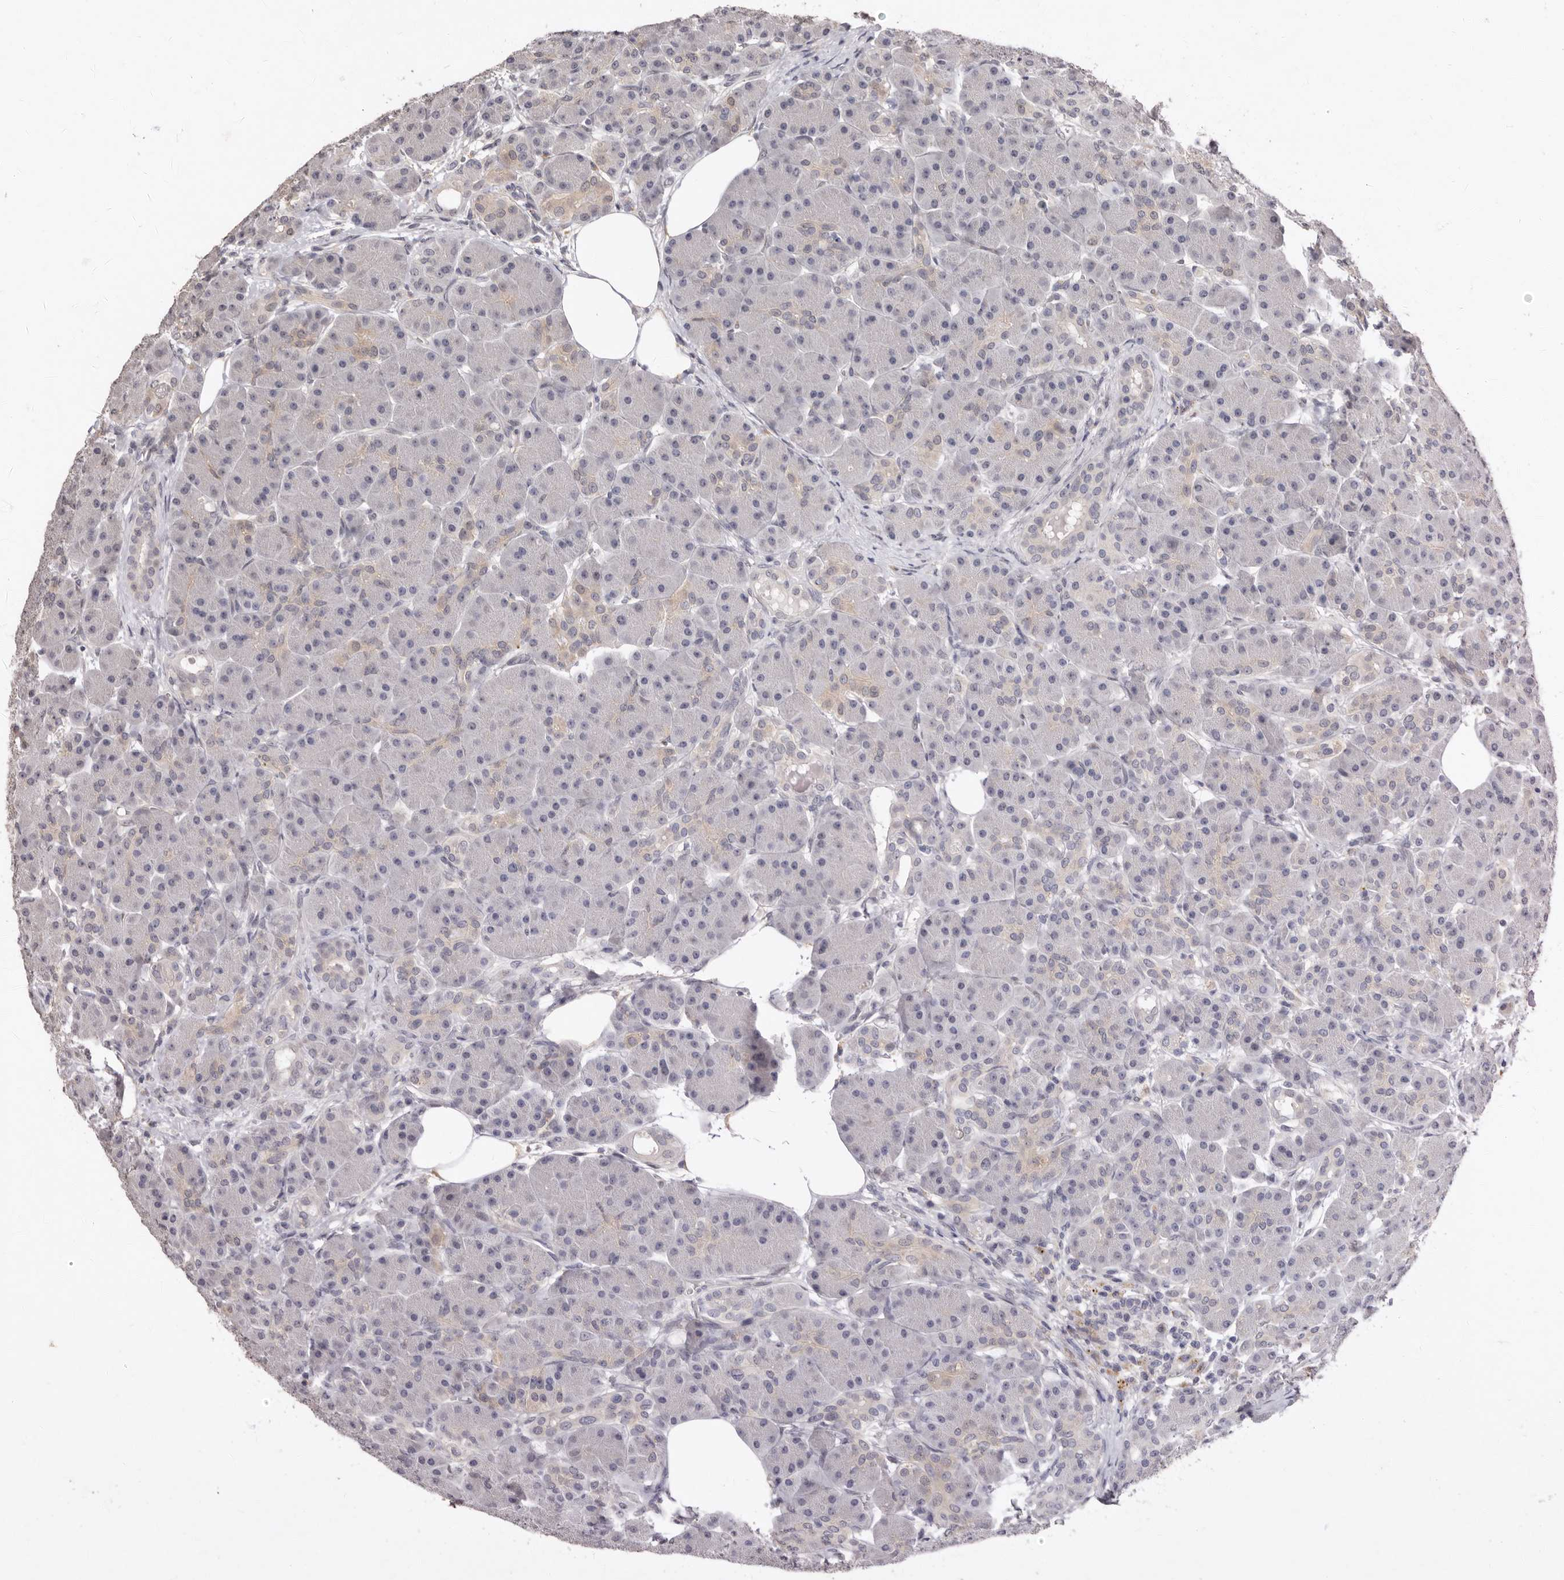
{"staining": {"intensity": "weak", "quantity": "<25%", "location": "cytoplasmic/membranous"}, "tissue": "pancreas", "cell_type": "Exocrine glandular cells", "image_type": "normal", "snomed": [{"axis": "morphology", "description": "Normal tissue, NOS"}, {"axis": "topography", "description": "Pancreas"}], "caption": "Immunohistochemistry histopathology image of unremarkable human pancreas stained for a protein (brown), which reveals no positivity in exocrine glandular cells.", "gene": "SULT1E1", "patient": {"sex": "male", "age": 63}}